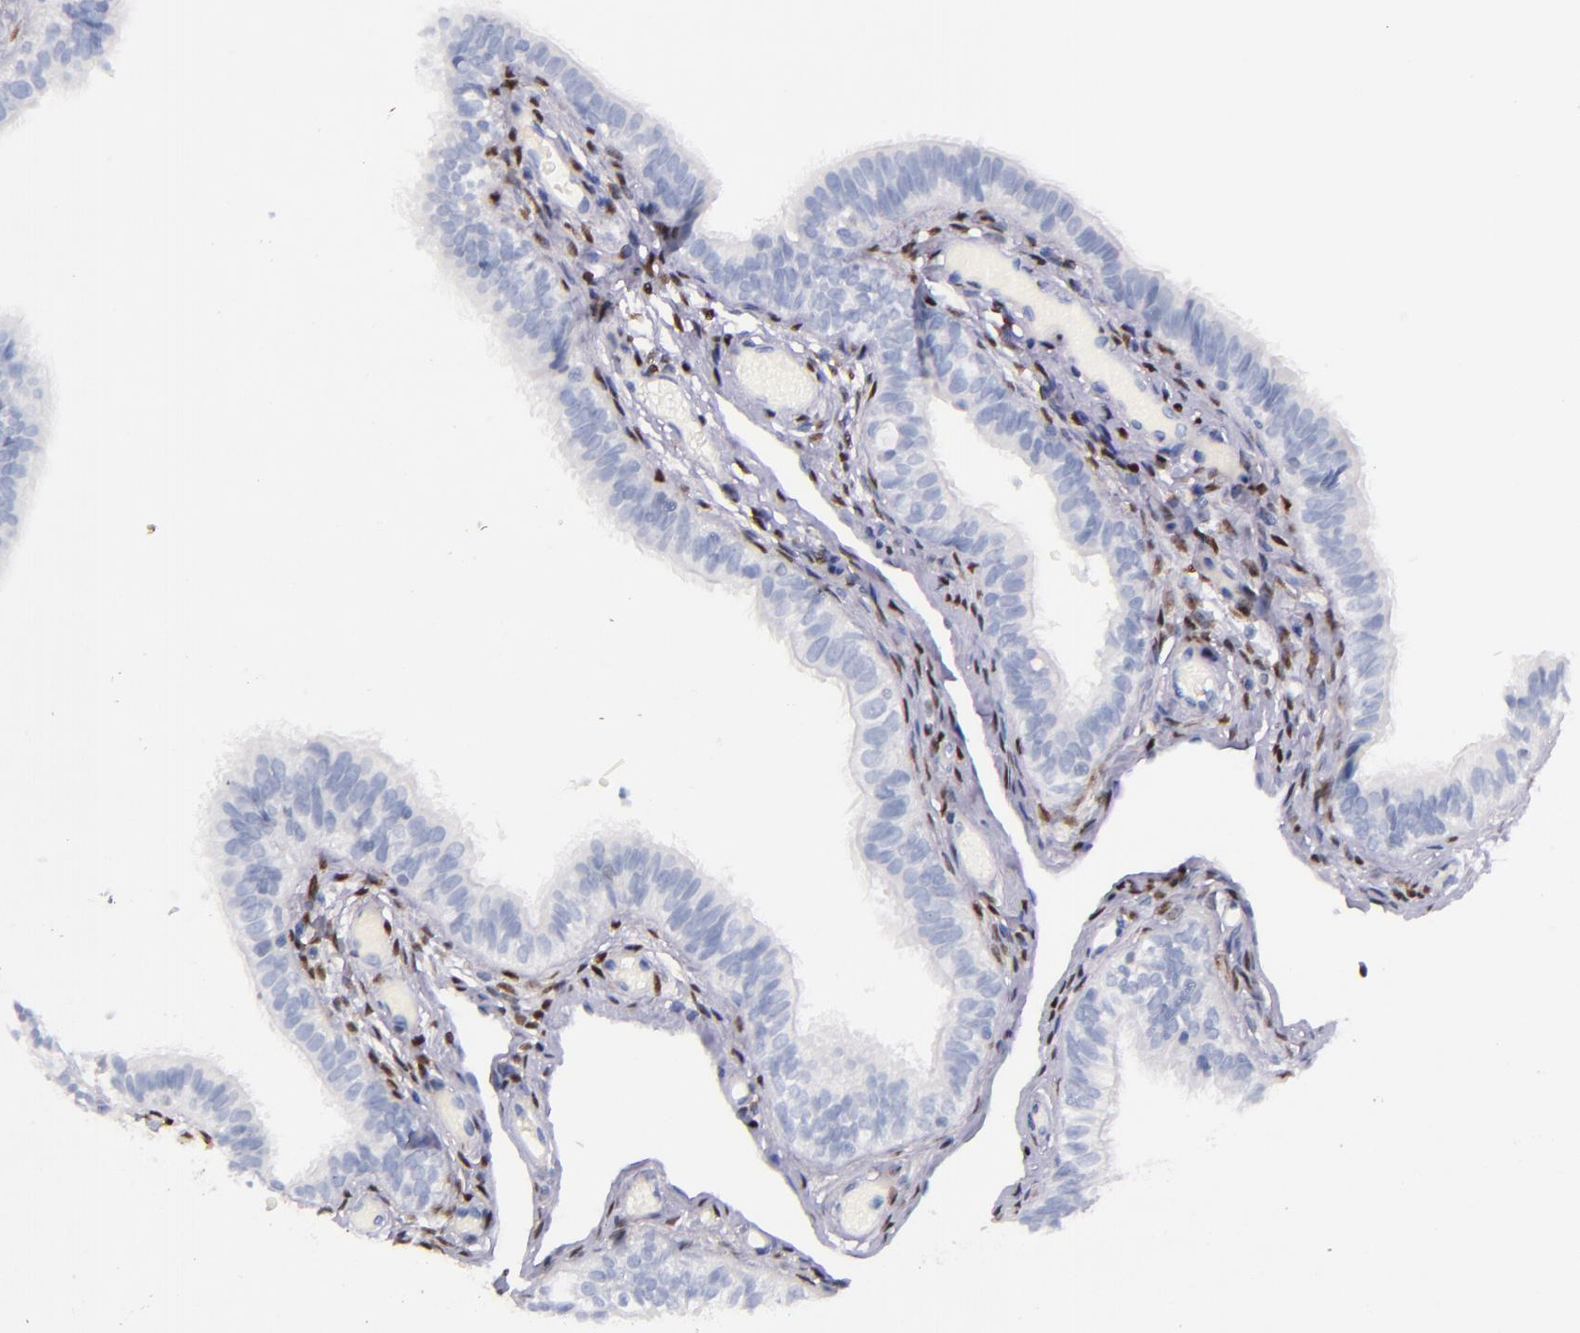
{"staining": {"intensity": "negative", "quantity": "none", "location": "none"}, "tissue": "fallopian tube", "cell_type": "Glandular cells", "image_type": "normal", "snomed": [{"axis": "morphology", "description": "Normal tissue, NOS"}, {"axis": "morphology", "description": "Dermoid, NOS"}, {"axis": "topography", "description": "Fallopian tube"}], "caption": "Fallopian tube stained for a protein using immunohistochemistry (IHC) demonstrates no staining glandular cells.", "gene": "LGALS1", "patient": {"sex": "female", "age": 33}}